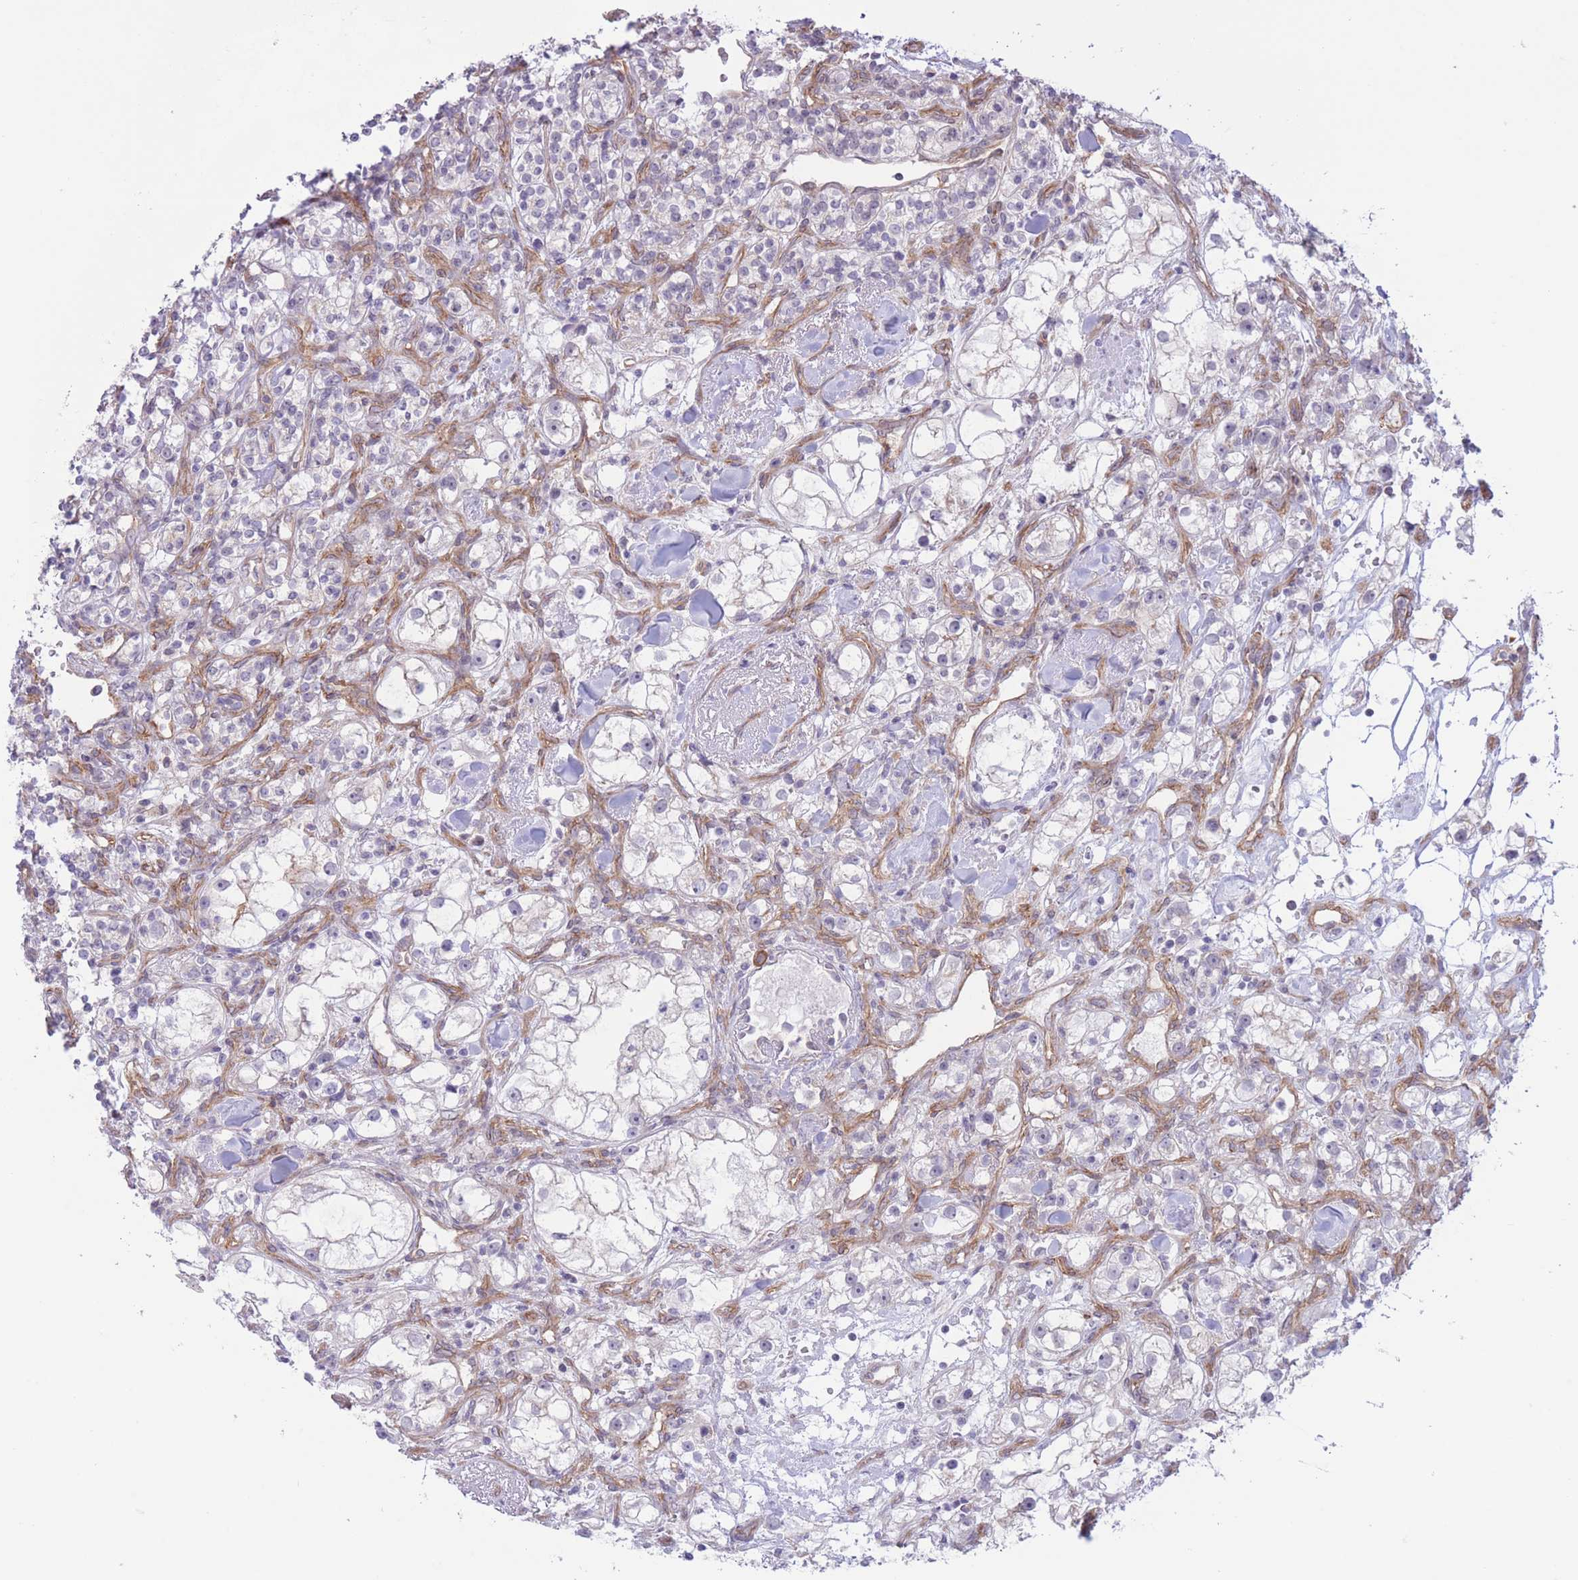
{"staining": {"intensity": "negative", "quantity": "none", "location": "none"}, "tissue": "renal cancer", "cell_type": "Tumor cells", "image_type": "cancer", "snomed": [{"axis": "morphology", "description": "Adenocarcinoma, NOS"}, {"axis": "topography", "description": "Kidney"}], "caption": "This is a image of immunohistochemistry (IHC) staining of renal cancer (adenocarcinoma), which shows no staining in tumor cells.", "gene": "MRPS31", "patient": {"sex": "male", "age": 77}}